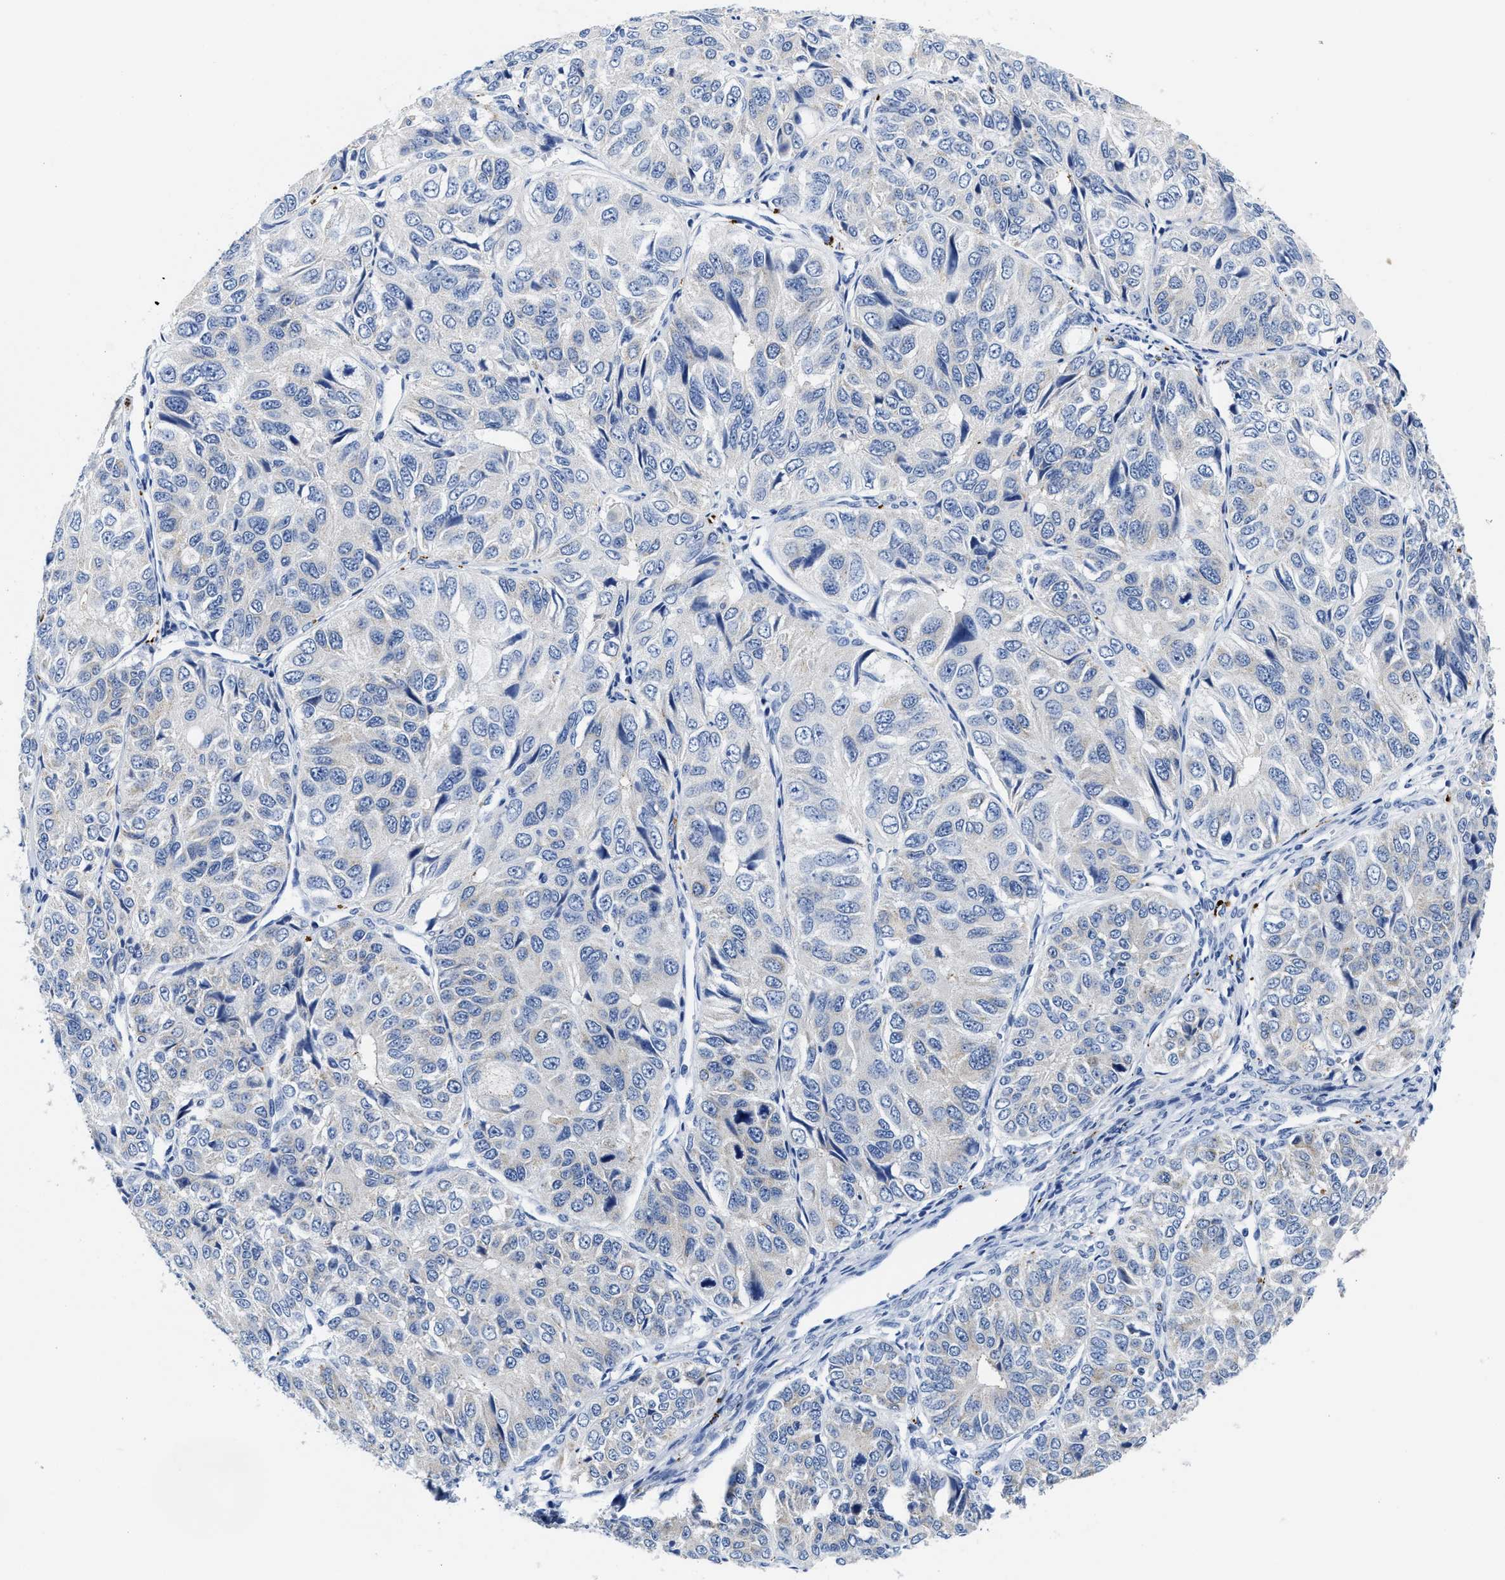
{"staining": {"intensity": "negative", "quantity": "none", "location": "none"}, "tissue": "ovarian cancer", "cell_type": "Tumor cells", "image_type": "cancer", "snomed": [{"axis": "morphology", "description": "Carcinoma, endometroid"}, {"axis": "topography", "description": "Ovary"}], "caption": "This is an immunohistochemistry (IHC) image of ovarian endometroid carcinoma. There is no staining in tumor cells.", "gene": "TBRG4", "patient": {"sex": "female", "age": 51}}